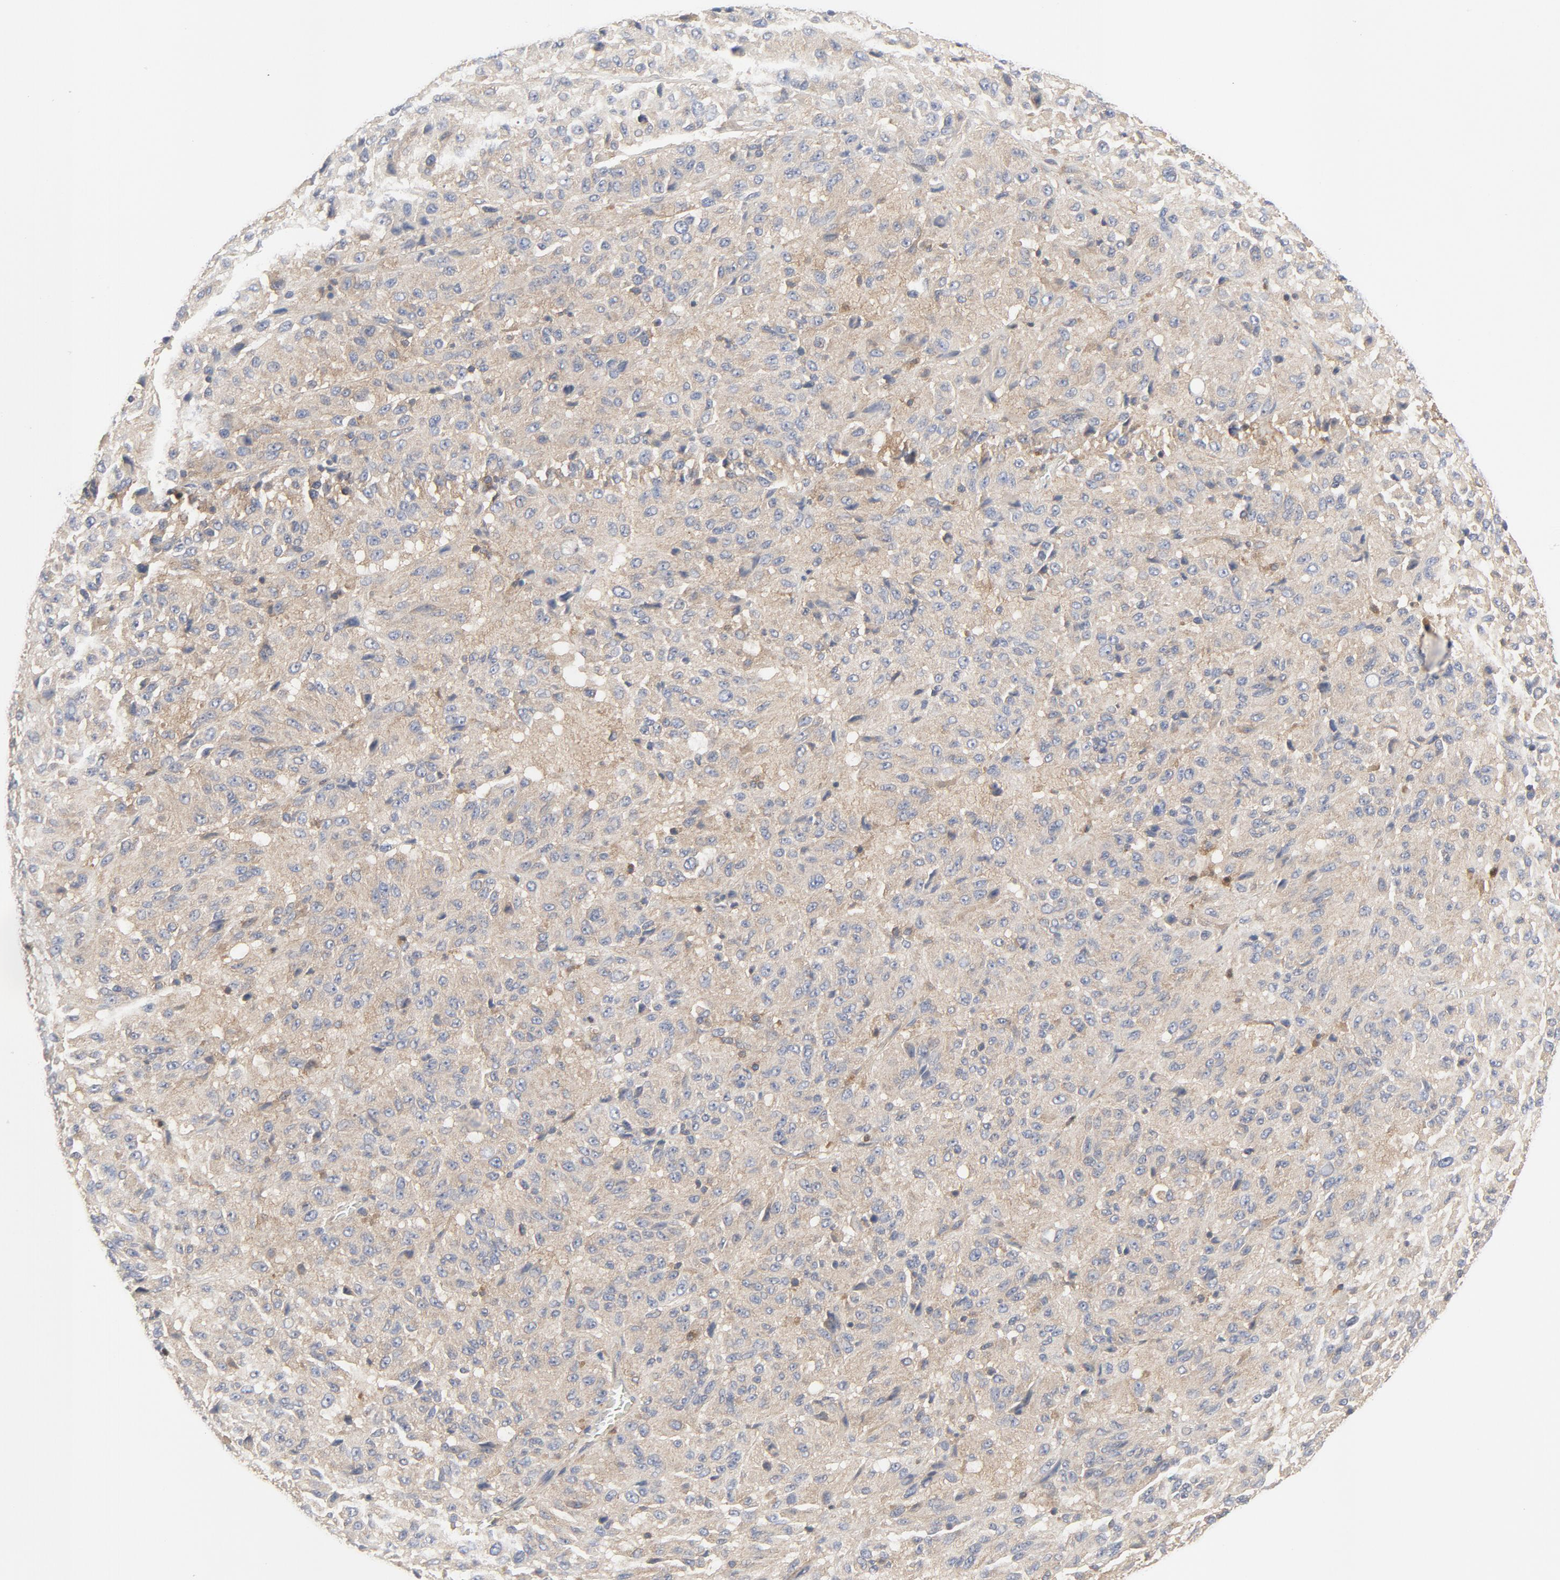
{"staining": {"intensity": "moderate", "quantity": ">75%", "location": "cytoplasmic/membranous"}, "tissue": "melanoma", "cell_type": "Tumor cells", "image_type": "cancer", "snomed": [{"axis": "morphology", "description": "Malignant melanoma, Metastatic site"}, {"axis": "topography", "description": "Lung"}], "caption": "The photomicrograph exhibits staining of melanoma, revealing moderate cytoplasmic/membranous protein positivity (brown color) within tumor cells. Ihc stains the protein in brown and the nuclei are stained blue.", "gene": "RABEP1", "patient": {"sex": "male", "age": 64}}